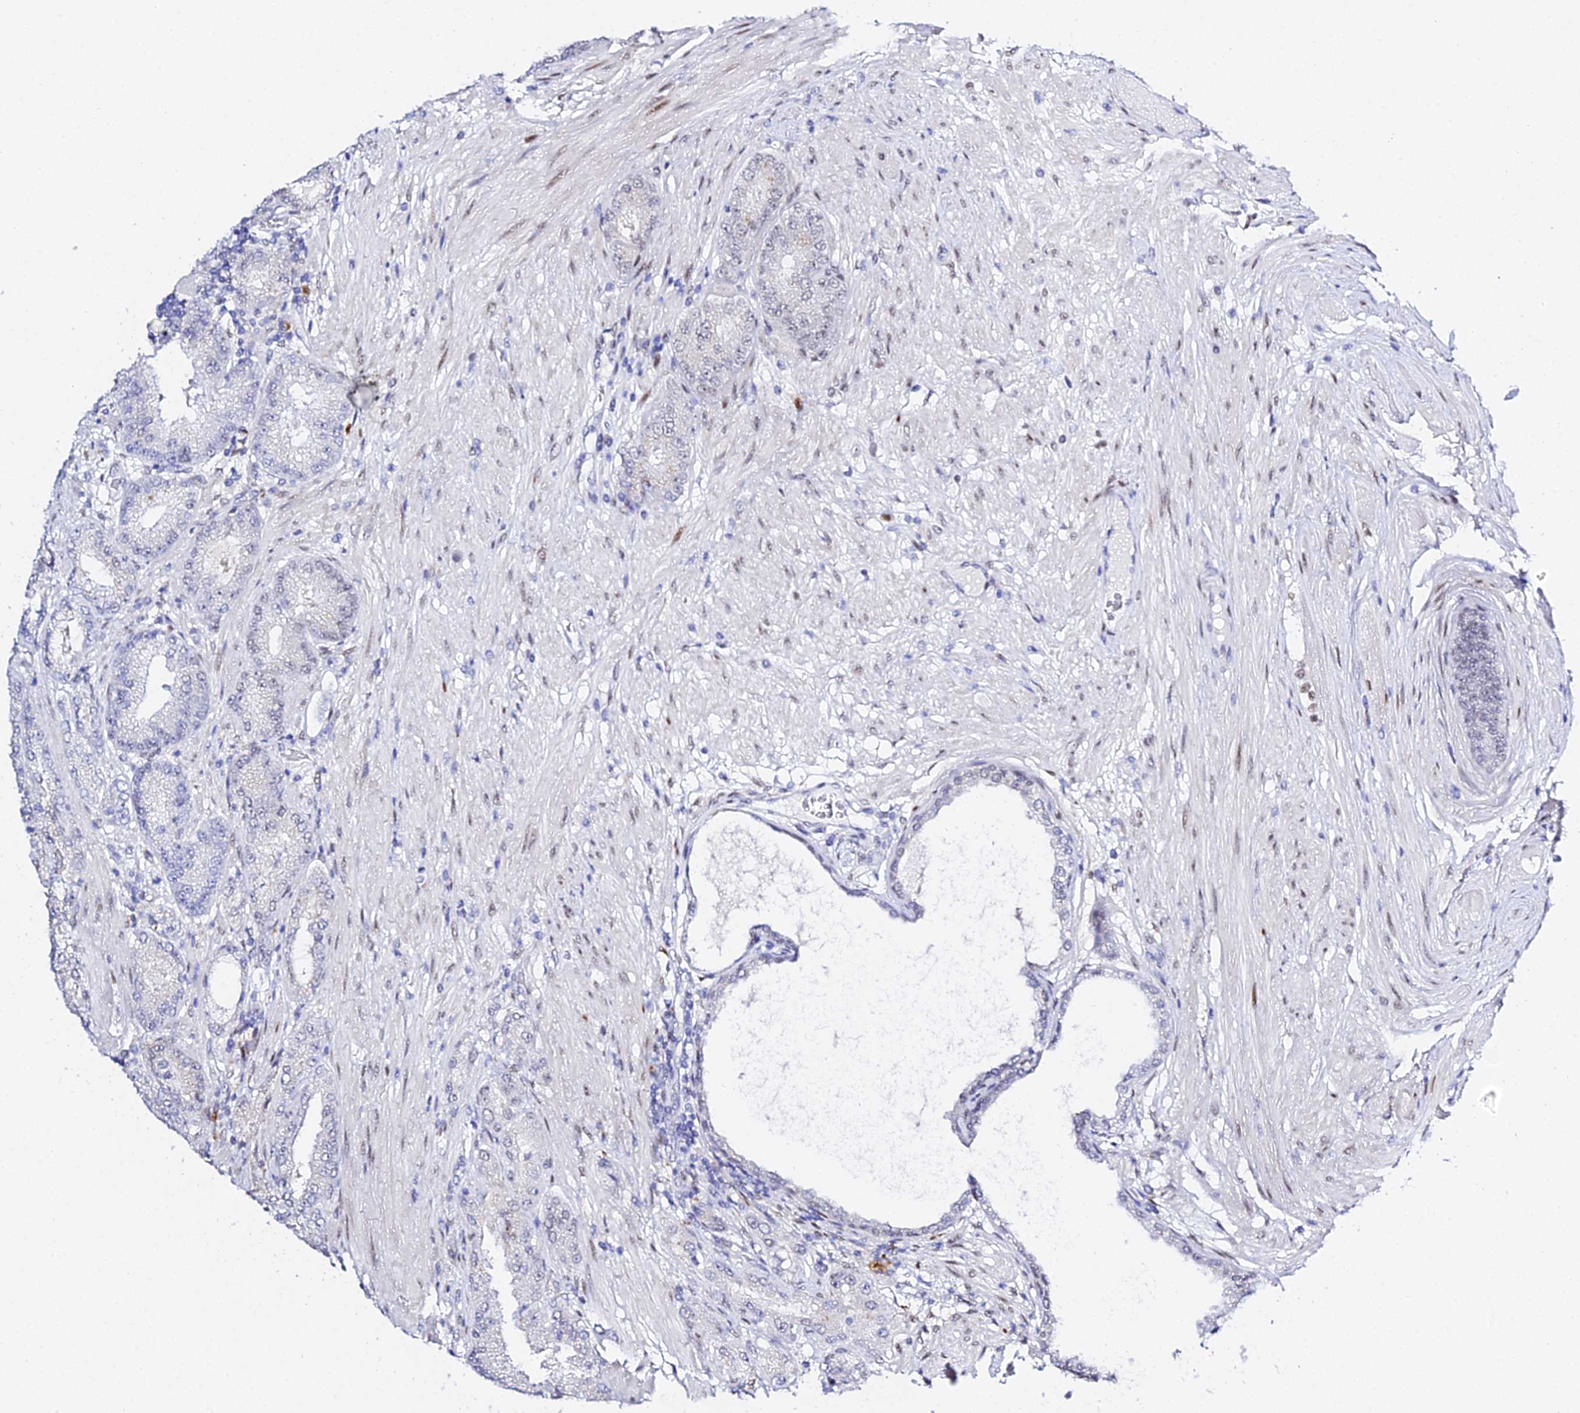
{"staining": {"intensity": "negative", "quantity": "none", "location": "none"}, "tissue": "prostate cancer", "cell_type": "Tumor cells", "image_type": "cancer", "snomed": [{"axis": "morphology", "description": "Adenocarcinoma, High grade"}, {"axis": "topography", "description": "Prostate"}], "caption": "IHC of prostate high-grade adenocarcinoma demonstrates no staining in tumor cells.", "gene": "POFUT2", "patient": {"sex": "male", "age": 71}}